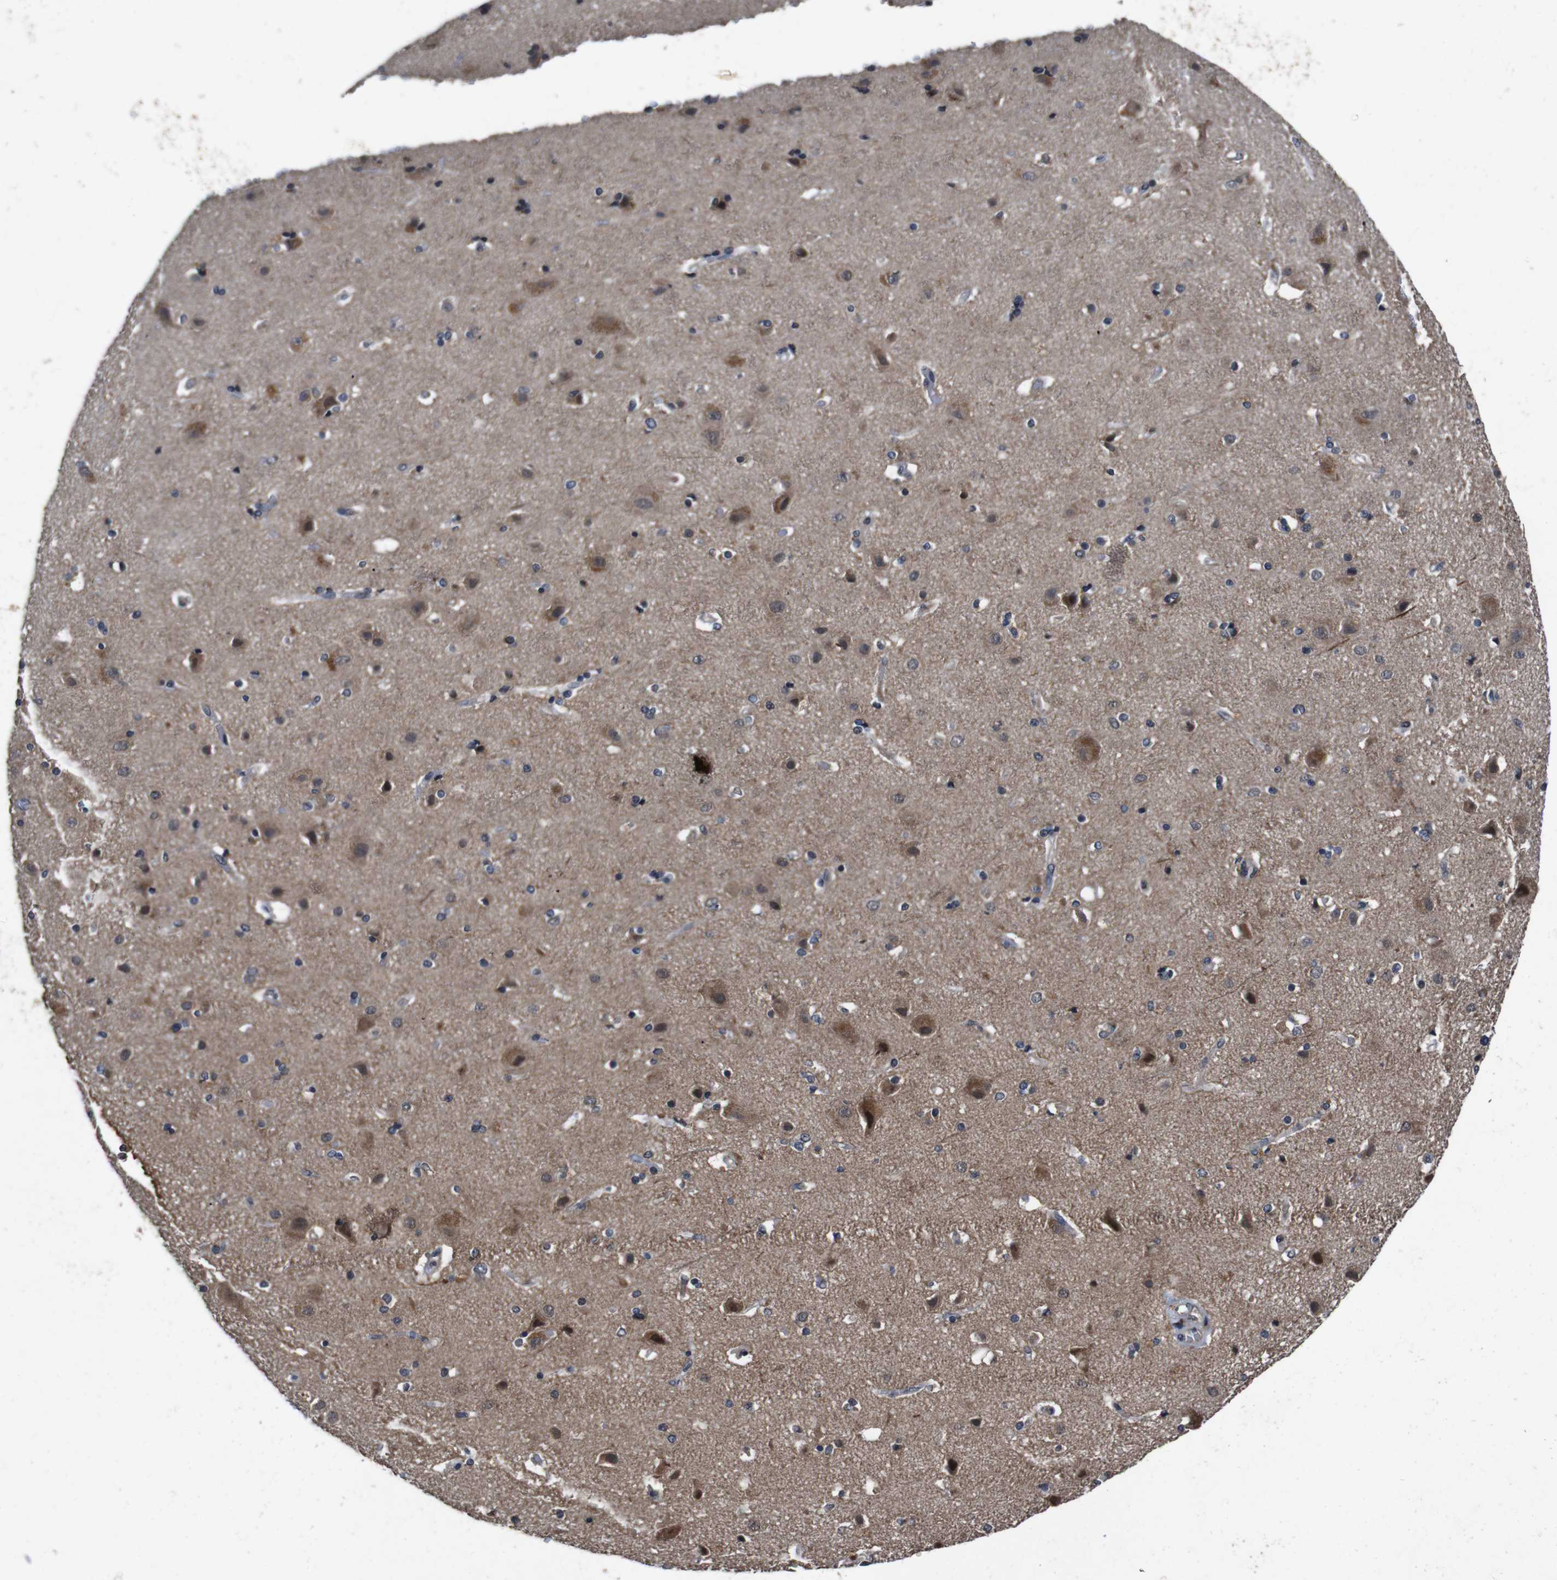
{"staining": {"intensity": "weak", "quantity": "25%-75%", "location": "cytoplasmic/membranous"}, "tissue": "cerebral cortex", "cell_type": "Endothelial cells", "image_type": "normal", "snomed": [{"axis": "morphology", "description": "Normal tissue, NOS"}, {"axis": "topography", "description": "Cerebral cortex"}], "caption": "Immunohistochemical staining of unremarkable cerebral cortex reveals low levels of weak cytoplasmic/membranous staining in approximately 25%-75% of endothelial cells. The staining is performed using DAB (3,3'-diaminobenzidine) brown chromogen to label protein expression. The nuclei are counter-stained blue using hematoxylin.", "gene": "AKT3", "patient": {"sex": "female", "age": 54}}